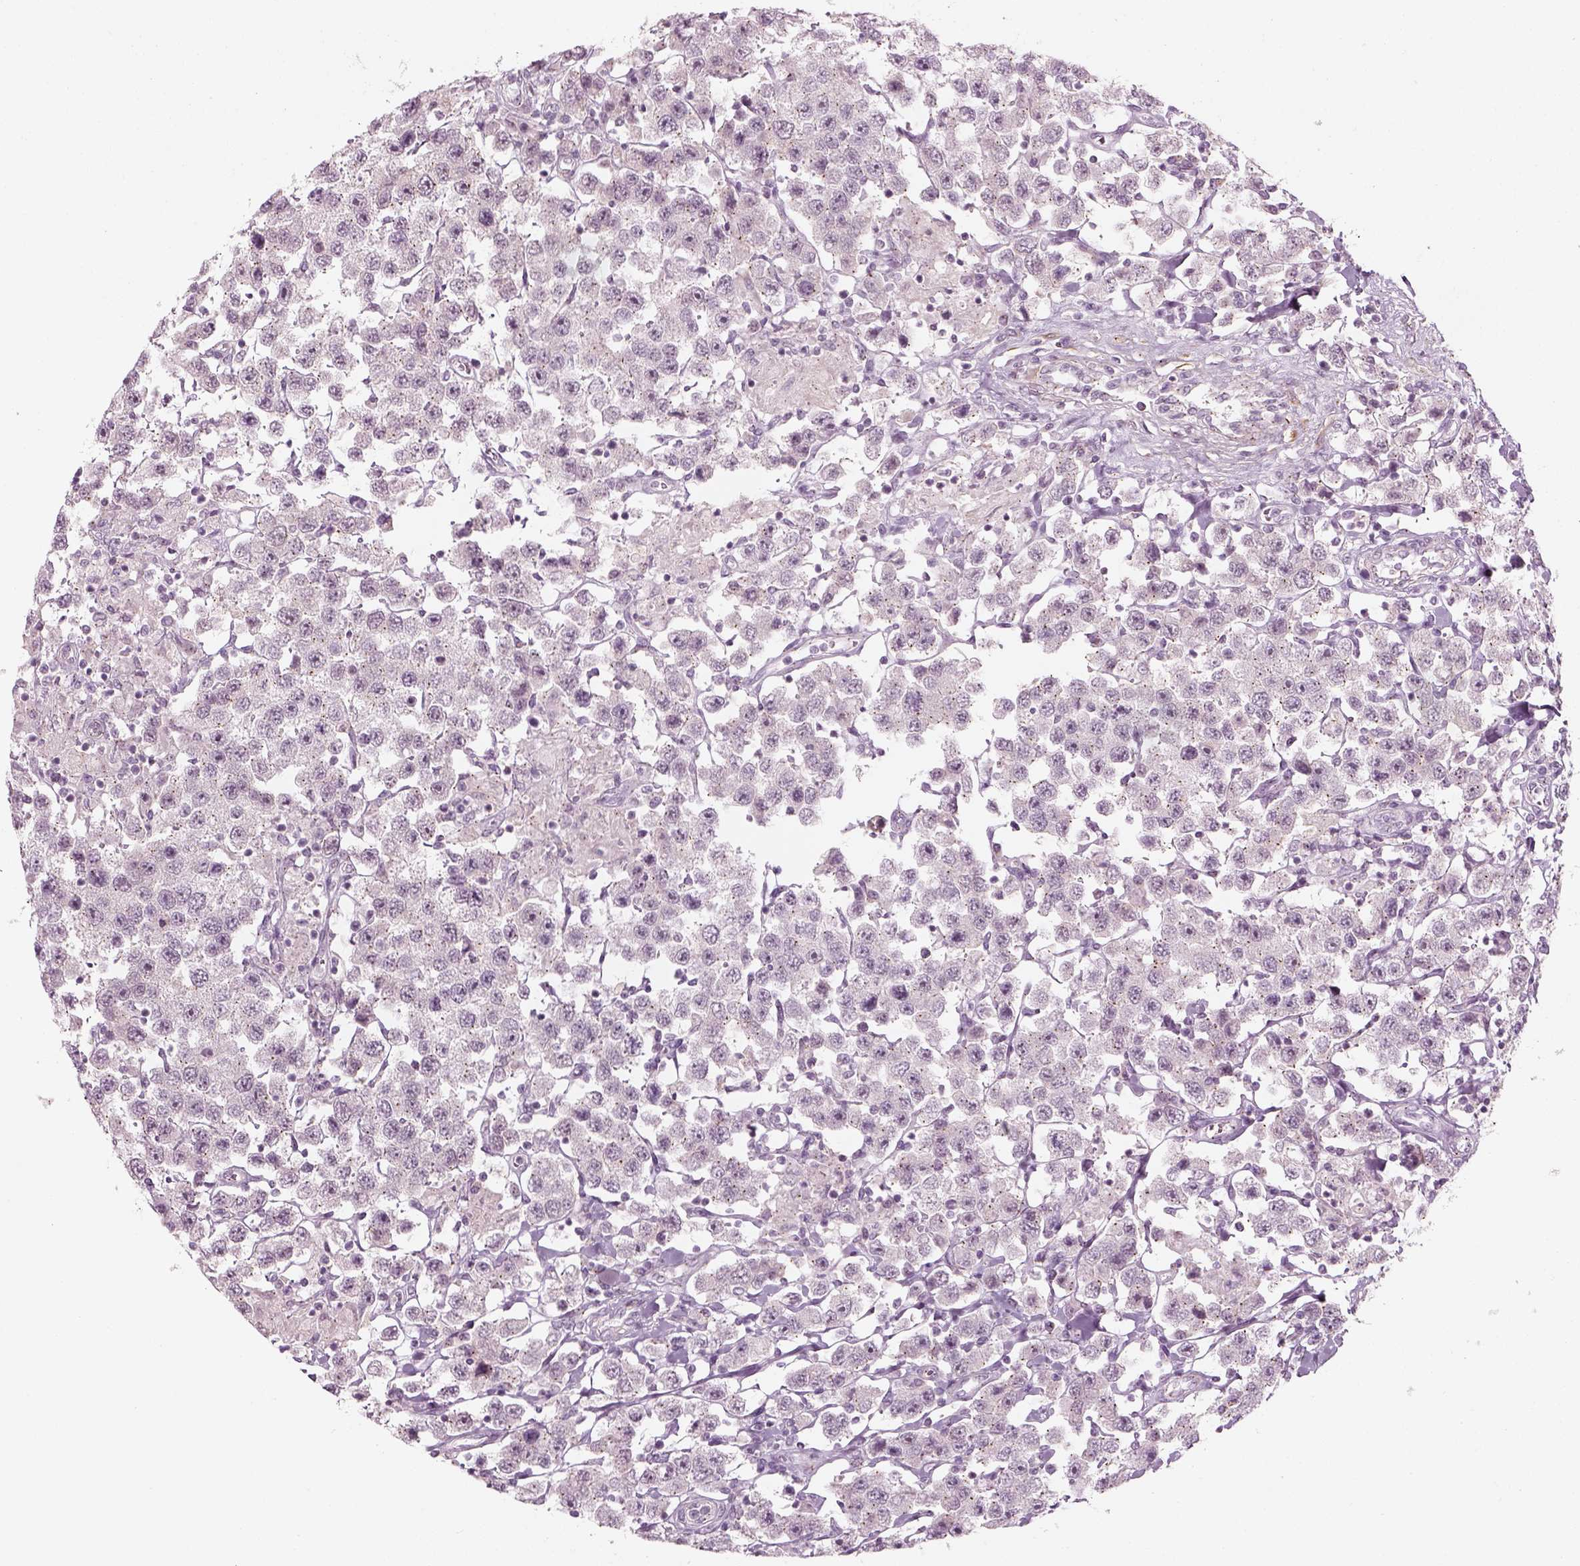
{"staining": {"intensity": "negative", "quantity": "none", "location": "none"}, "tissue": "testis cancer", "cell_type": "Tumor cells", "image_type": "cancer", "snomed": [{"axis": "morphology", "description": "Seminoma, NOS"}, {"axis": "topography", "description": "Testis"}], "caption": "There is no significant expression in tumor cells of testis cancer.", "gene": "MLIP", "patient": {"sex": "male", "age": 45}}